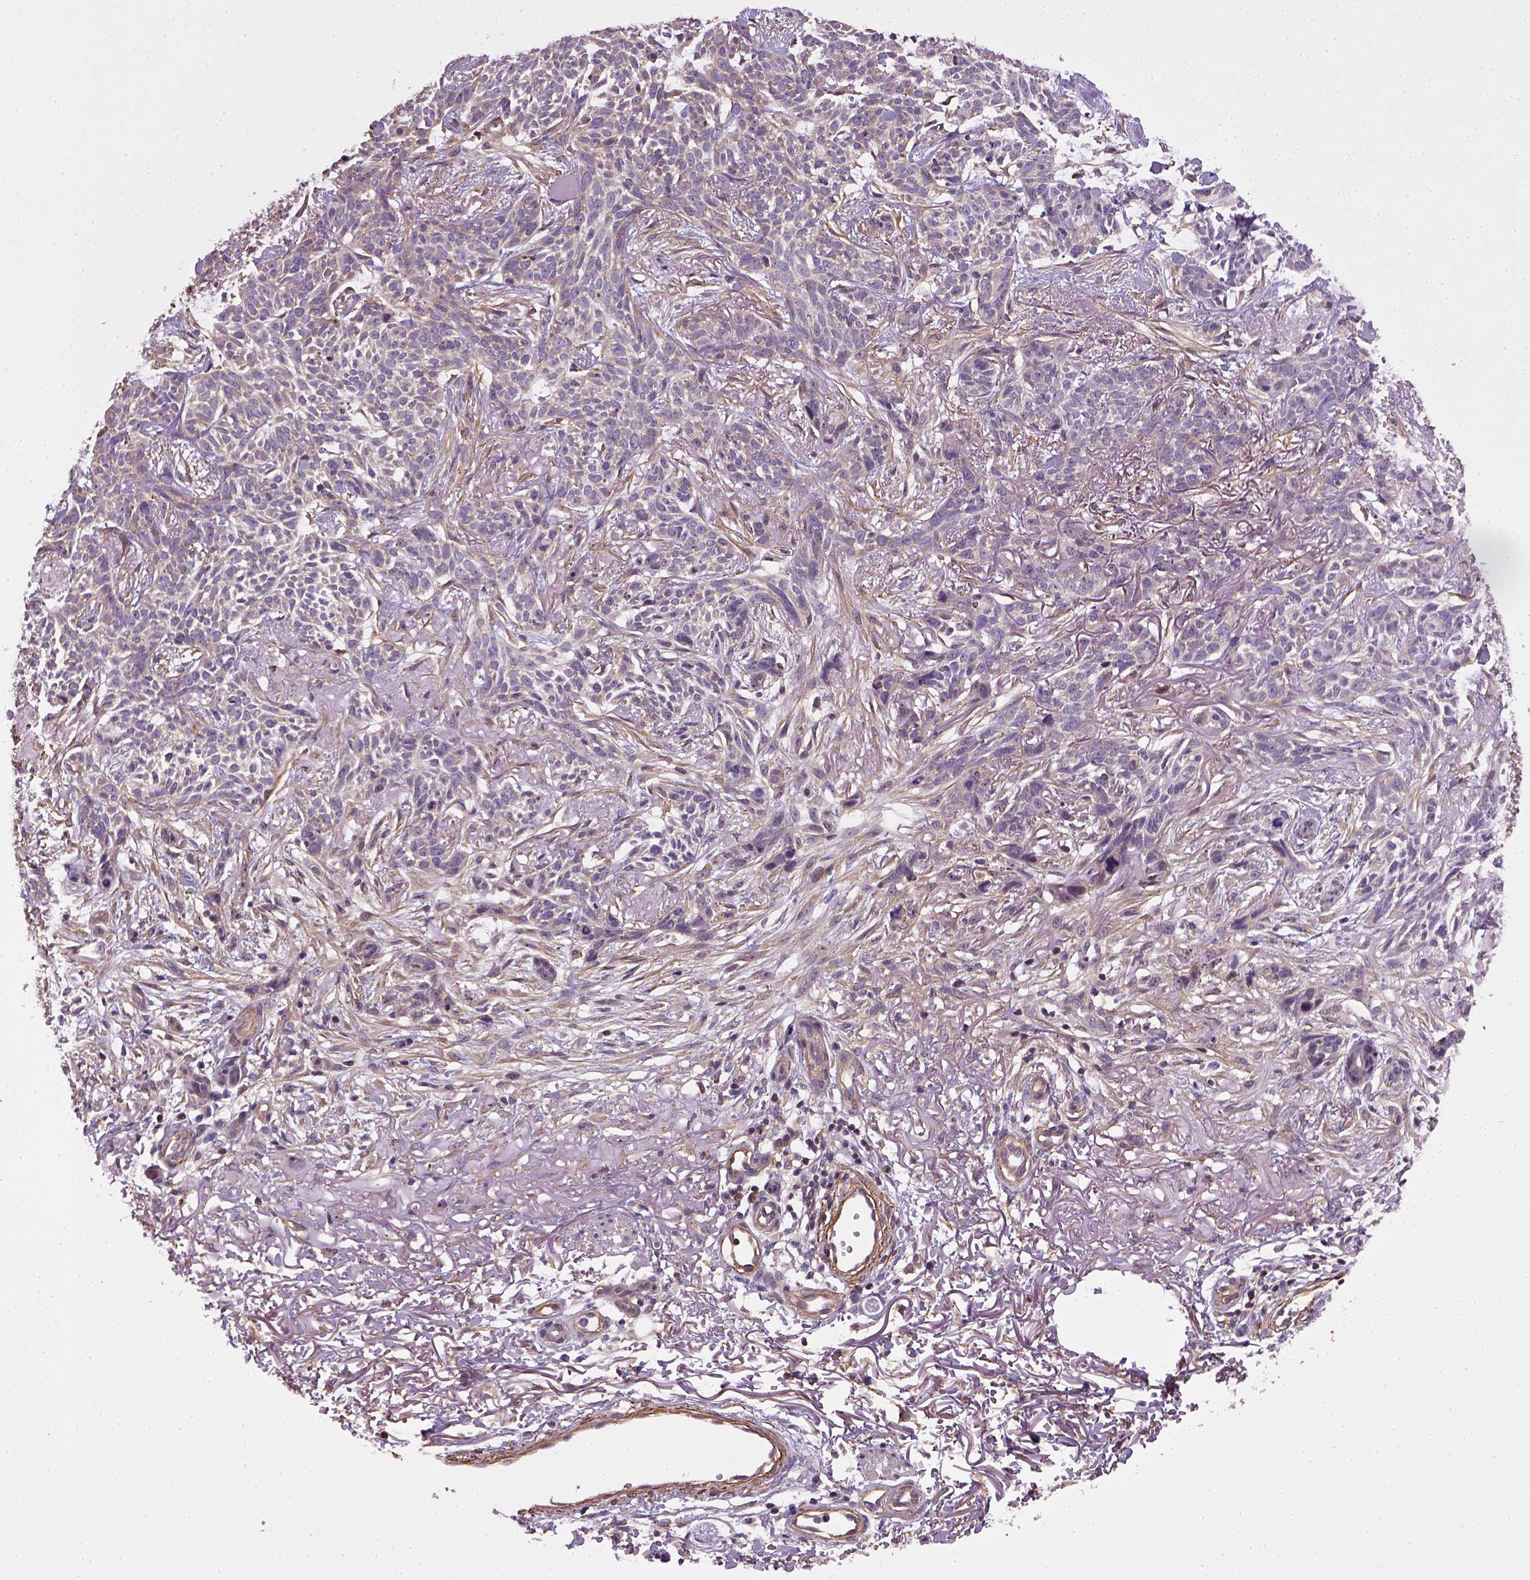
{"staining": {"intensity": "negative", "quantity": "none", "location": "none"}, "tissue": "skin cancer", "cell_type": "Tumor cells", "image_type": "cancer", "snomed": [{"axis": "morphology", "description": "Basal cell carcinoma"}, {"axis": "topography", "description": "Skin"}], "caption": "This is an immunohistochemistry micrograph of skin basal cell carcinoma. There is no expression in tumor cells.", "gene": "TPRG1", "patient": {"sex": "male", "age": 74}}